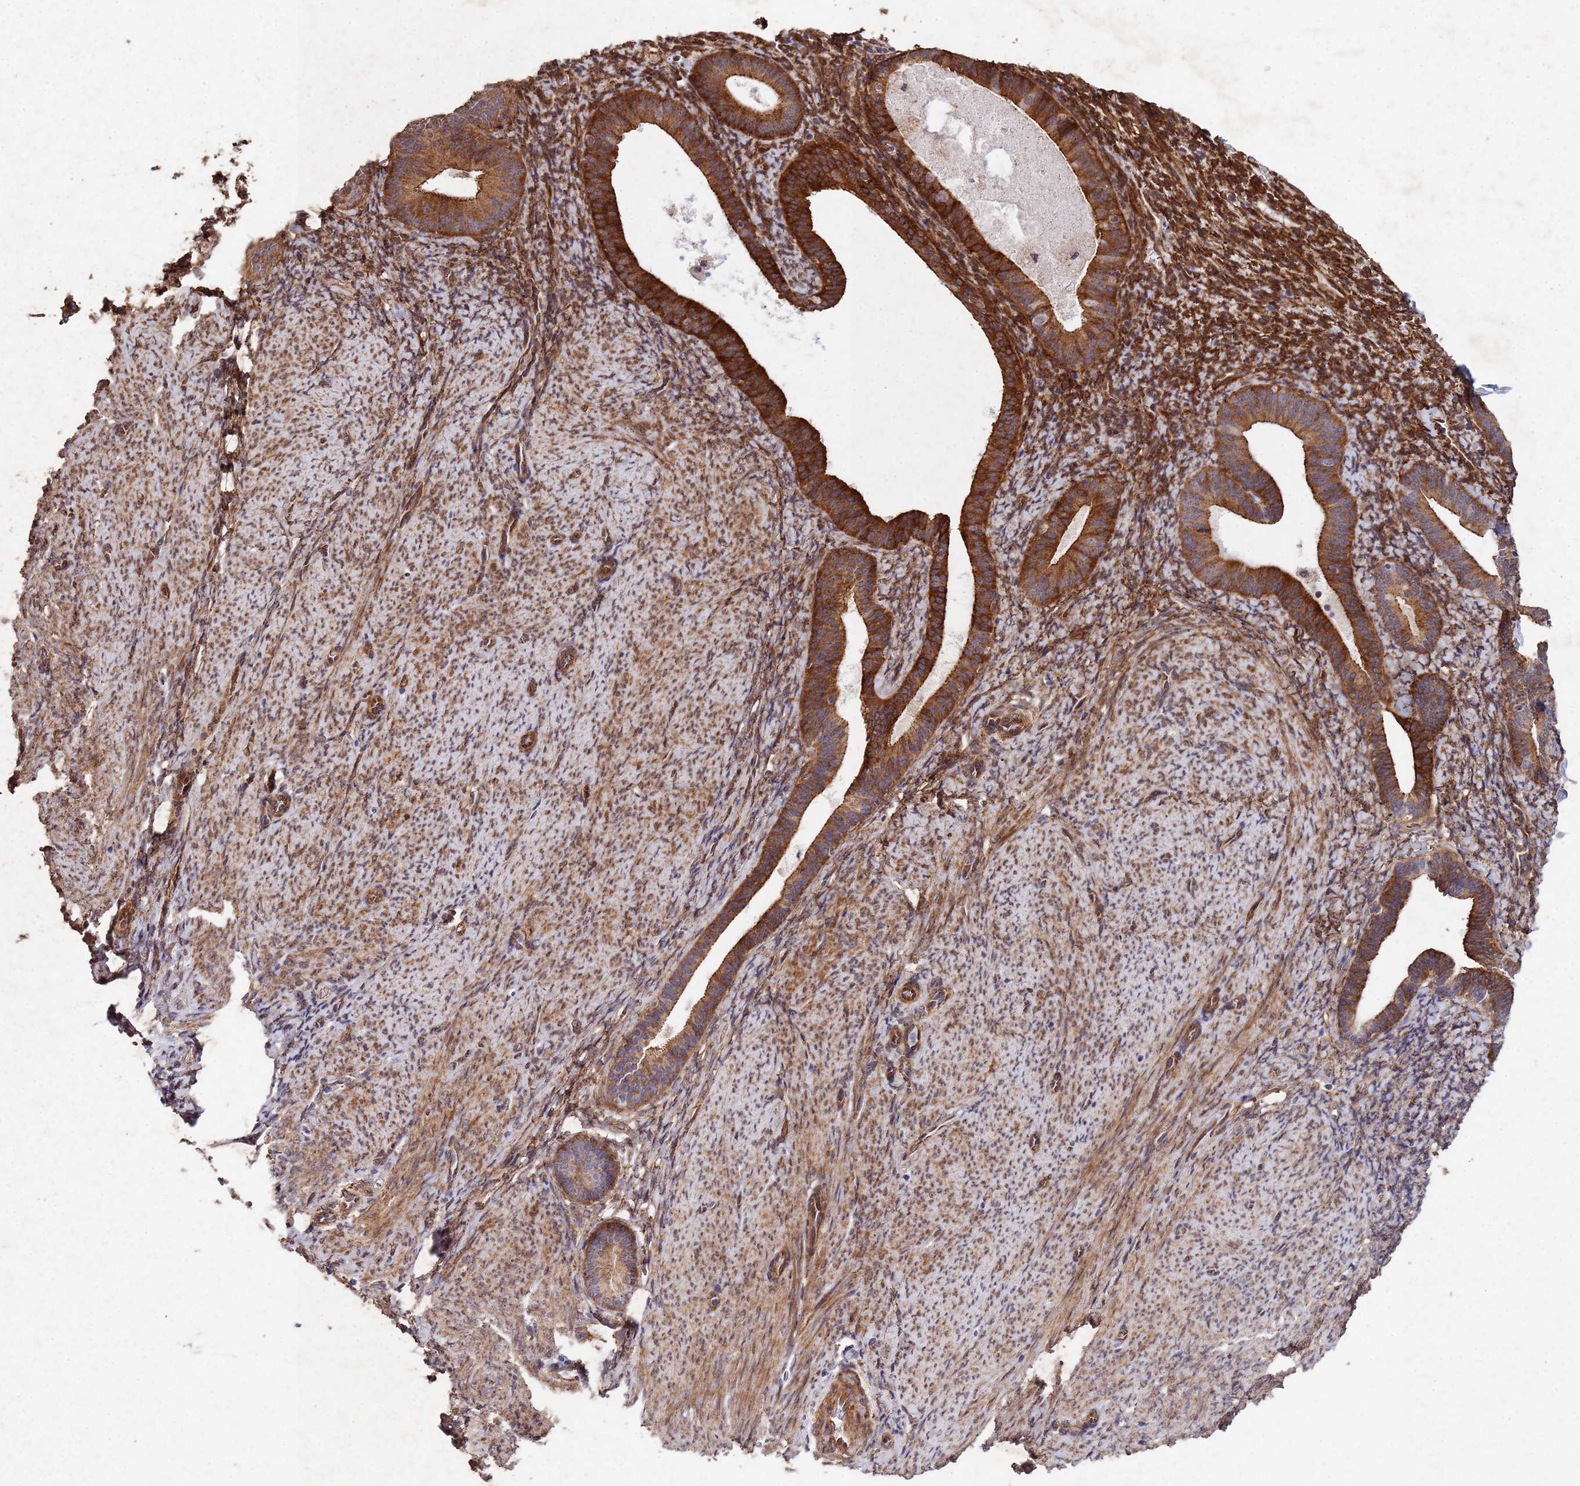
{"staining": {"intensity": "moderate", "quantity": ">75%", "location": "cytoplasmic/membranous,nuclear"}, "tissue": "endometrium", "cell_type": "Cells in endometrial stroma", "image_type": "normal", "snomed": [{"axis": "morphology", "description": "Normal tissue, NOS"}, {"axis": "topography", "description": "Endometrium"}], "caption": "High-magnification brightfield microscopy of unremarkable endometrium stained with DAB (brown) and counterstained with hematoxylin (blue). cells in endometrial stroma exhibit moderate cytoplasmic/membranous,nuclear staining is present in about>75% of cells.", "gene": "TRIP6", "patient": {"sex": "female", "age": 65}}